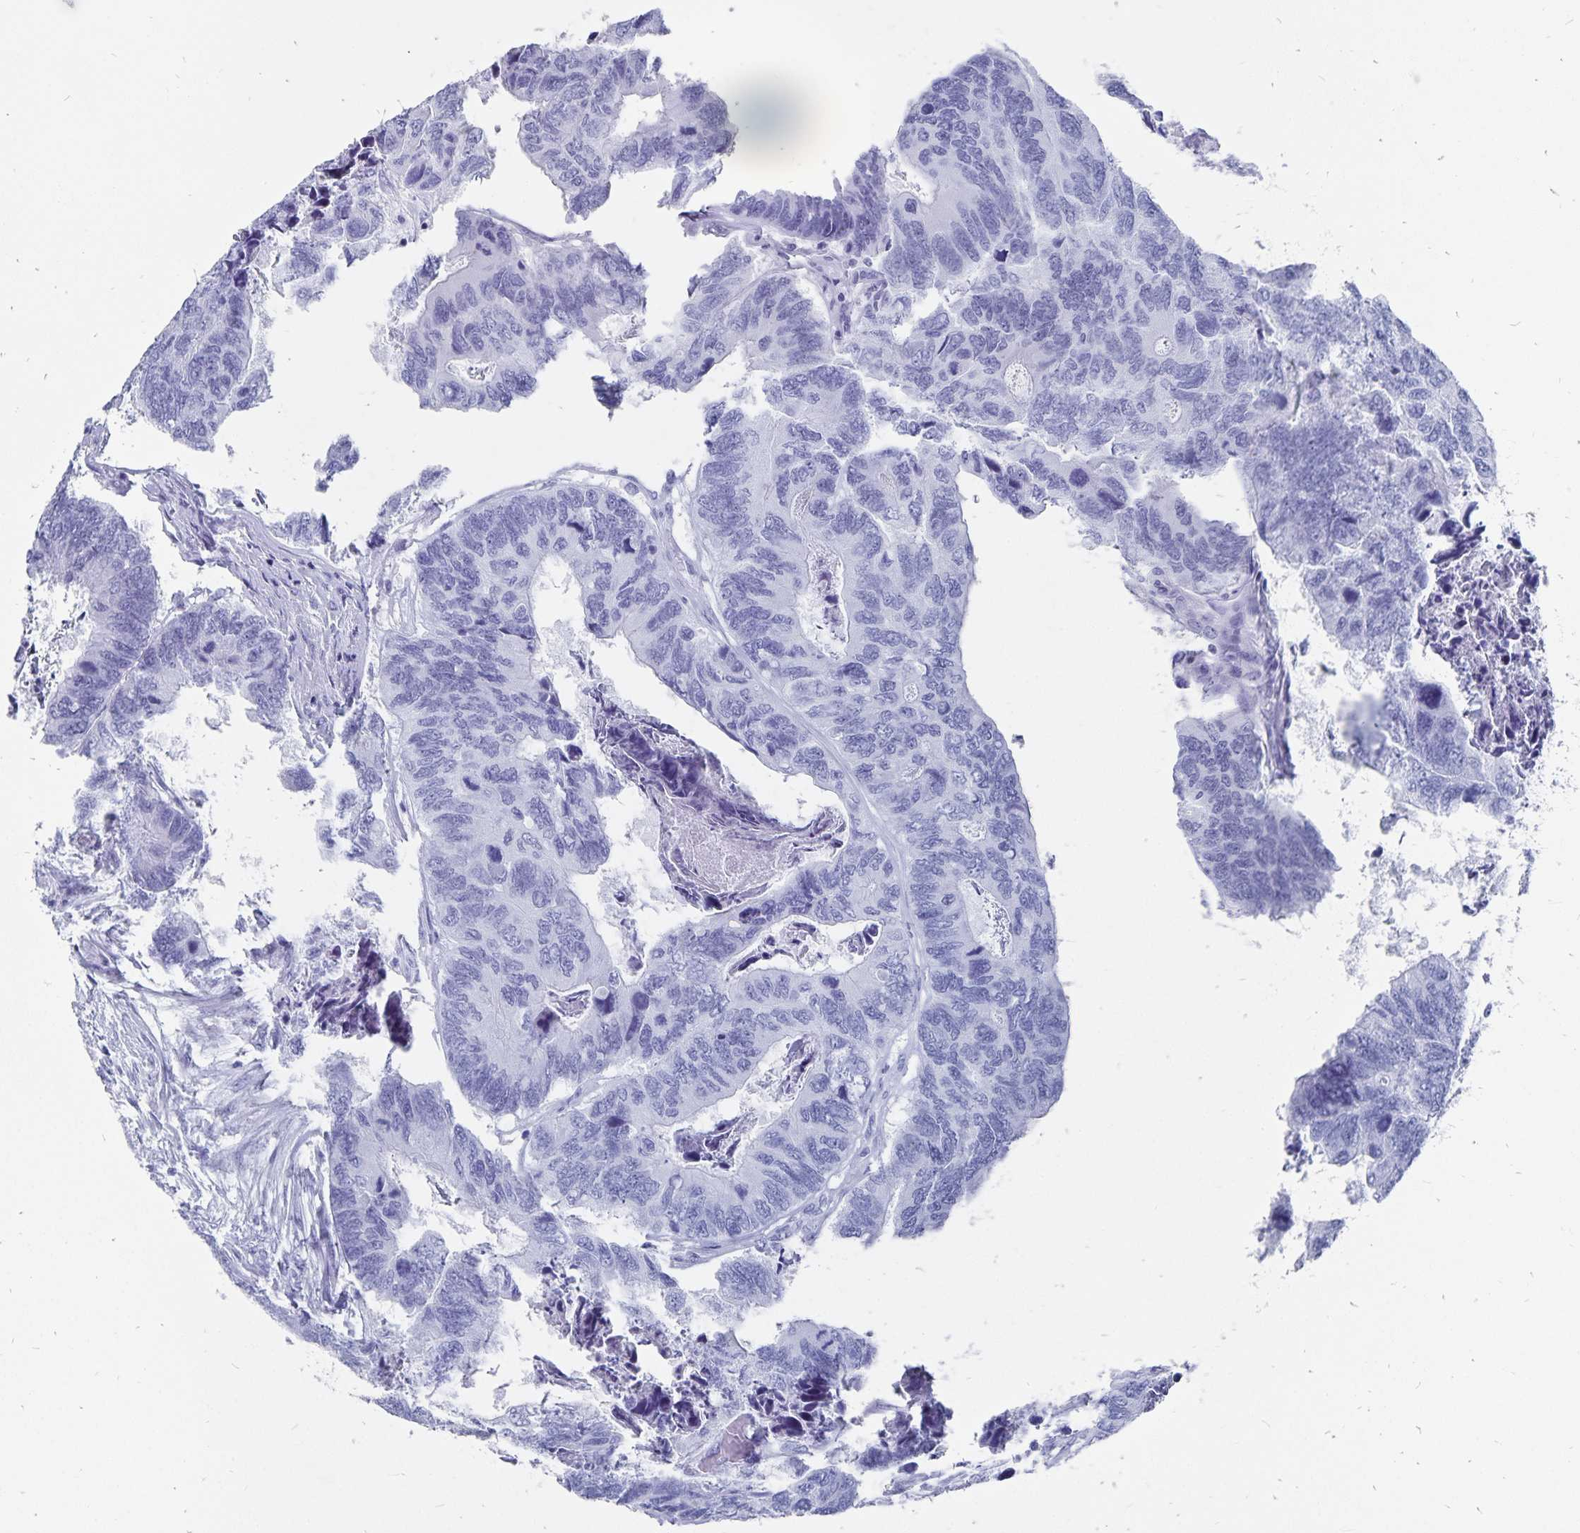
{"staining": {"intensity": "negative", "quantity": "none", "location": "none"}, "tissue": "colorectal cancer", "cell_type": "Tumor cells", "image_type": "cancer", "snomed": [{"axis": "morphology", "description": "Adenocarcinoma, NOS"}, {"axis": "topography", "description": "Colon"}], "caption": "An image of adenocarcinoma (colorectal) stained for a protein reveals no brown staining in tumor cells.", "gene": "ADH1A", "patient": {"sex": "female", "age": 67}}